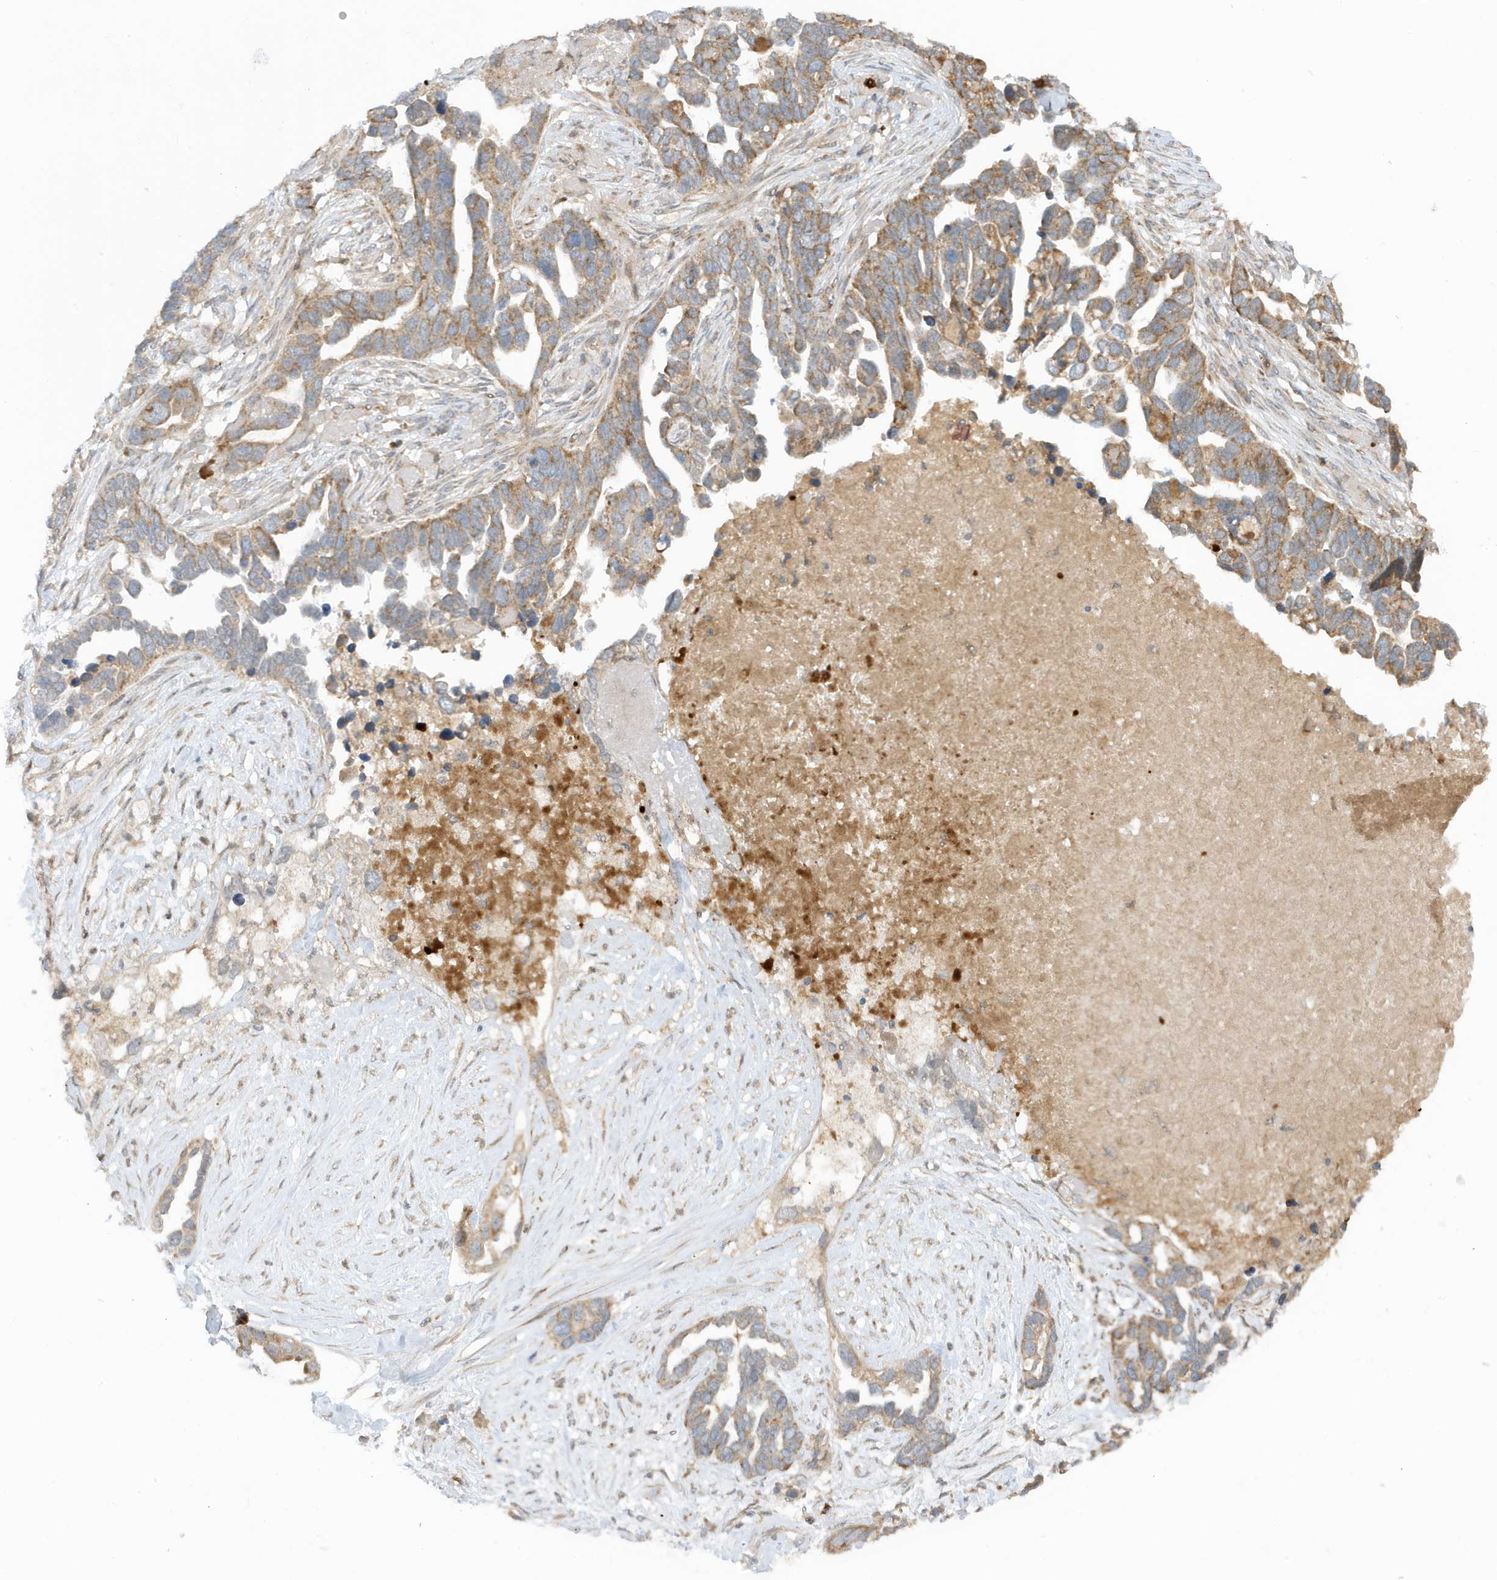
{"staining": {"intensity": "moderate", "quantity": ">75%", "location": "cytoplasmic/membranous"}, "tissue": "ovarian cancer", "cell_type": "Tumor cells", "image_type": "cancer", "snomed": [{"axis": "morphology", "description": "Cystadenocarcinoma, serous, NOS"}, {"axis": "topography", "description": "Ovary"}], "caption": "Immunohistochemistry (IHC) of human ovarian serous cystadenocarcinoma reveals medium levels of moderate cytoplasmic/membranous expression in about >75% of tumor cells. (Stains: DAB in brown, nuclei in blue, Microscopy: brightfield microscopy at high magnification).", "gene": "NPPC", "patient": {"sex": "female", "age": 54}}